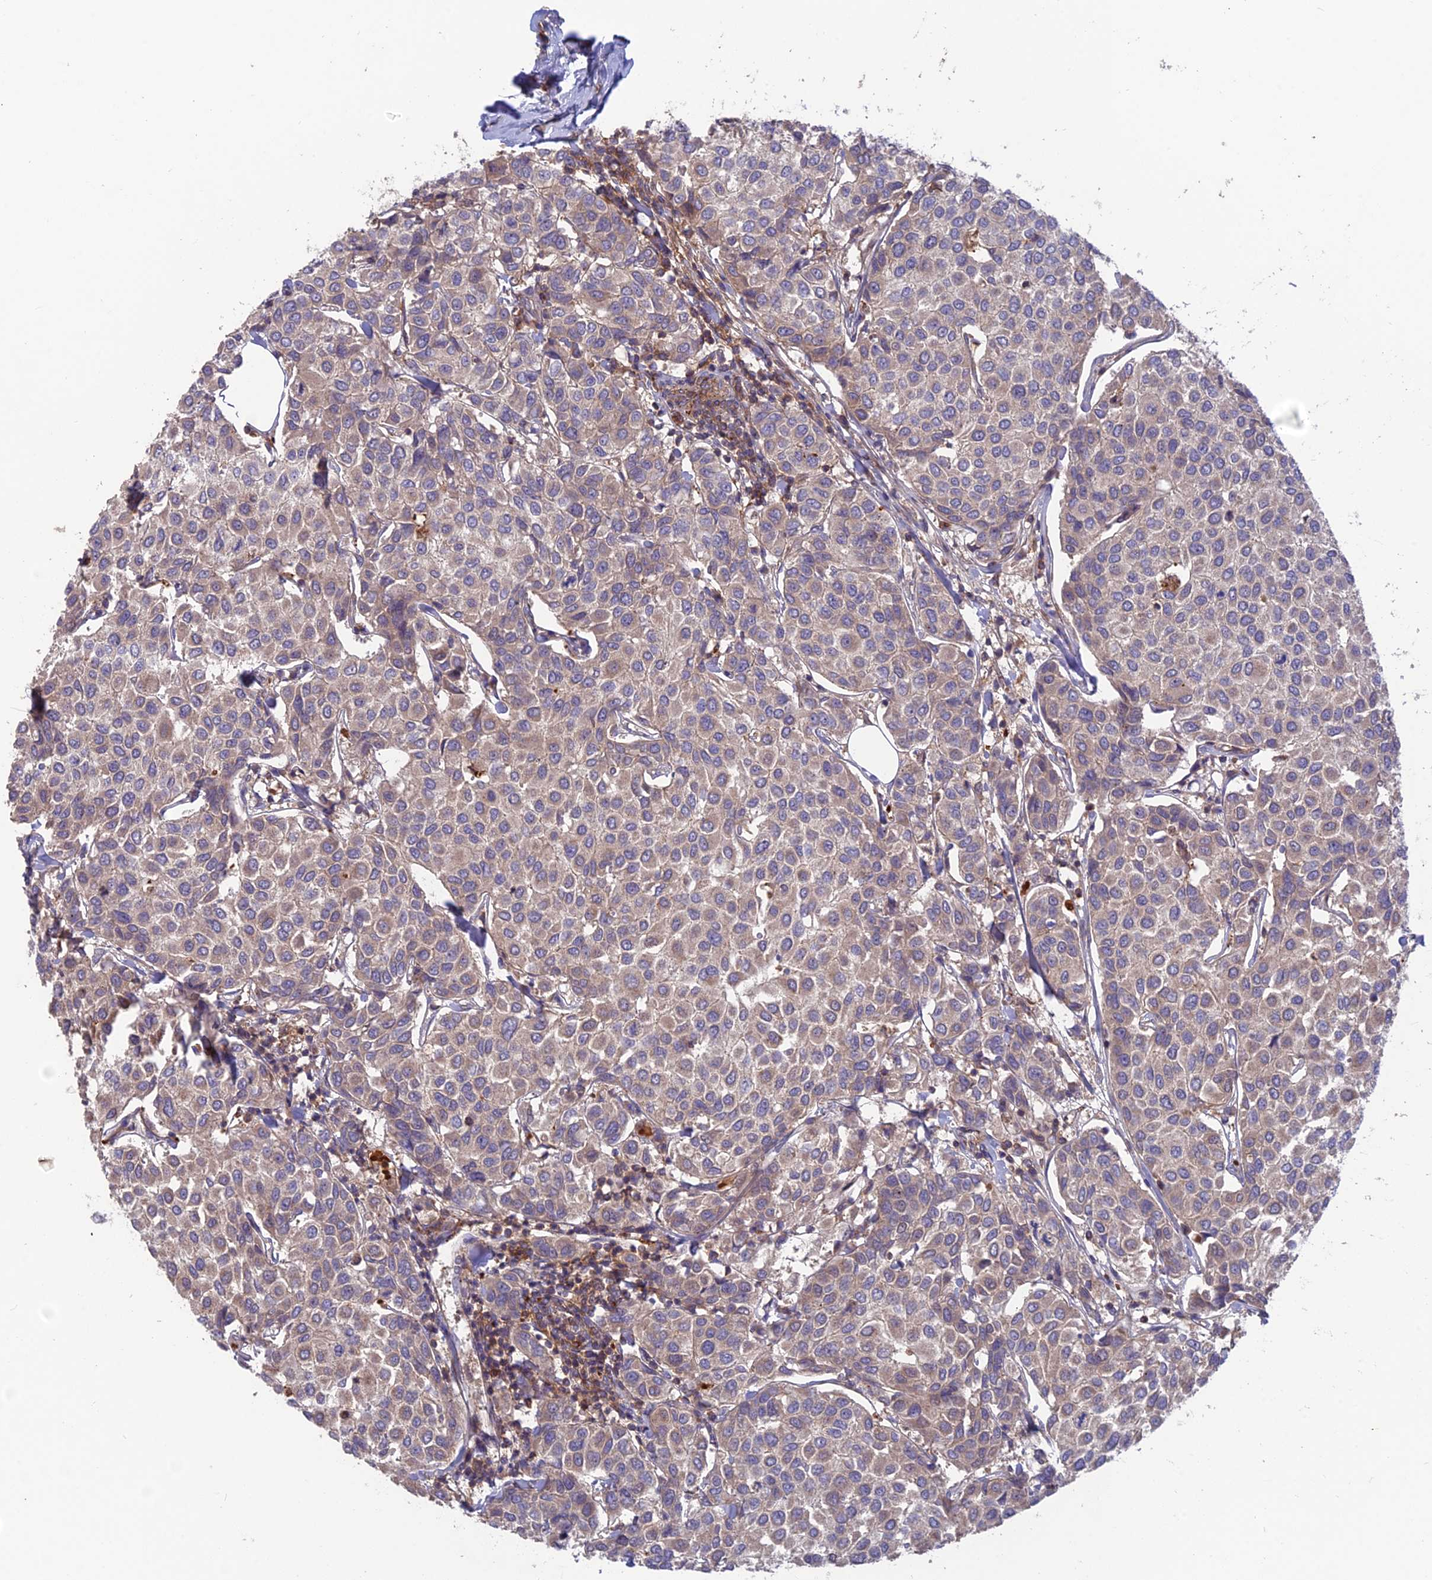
{"staining": {"intensity": "weak", "quantity": "<25%", "location": "cytoplasmic/membranous"}, "tissue": "breast cancer", "cell_type": "Tumor cells", "image_type": "cancer", "snomed": [{"axis": "morphology", "description": "Duct carcinoma"}, {"axis": "topography", "description": "Breast"}], "caption": "Histopathology image shows no significant protein expression in tumor cells of breast cancer (invasive ductal carcinoma).", "gene": "CPNE7", "patient": {"sex": "female", "age": 55}}